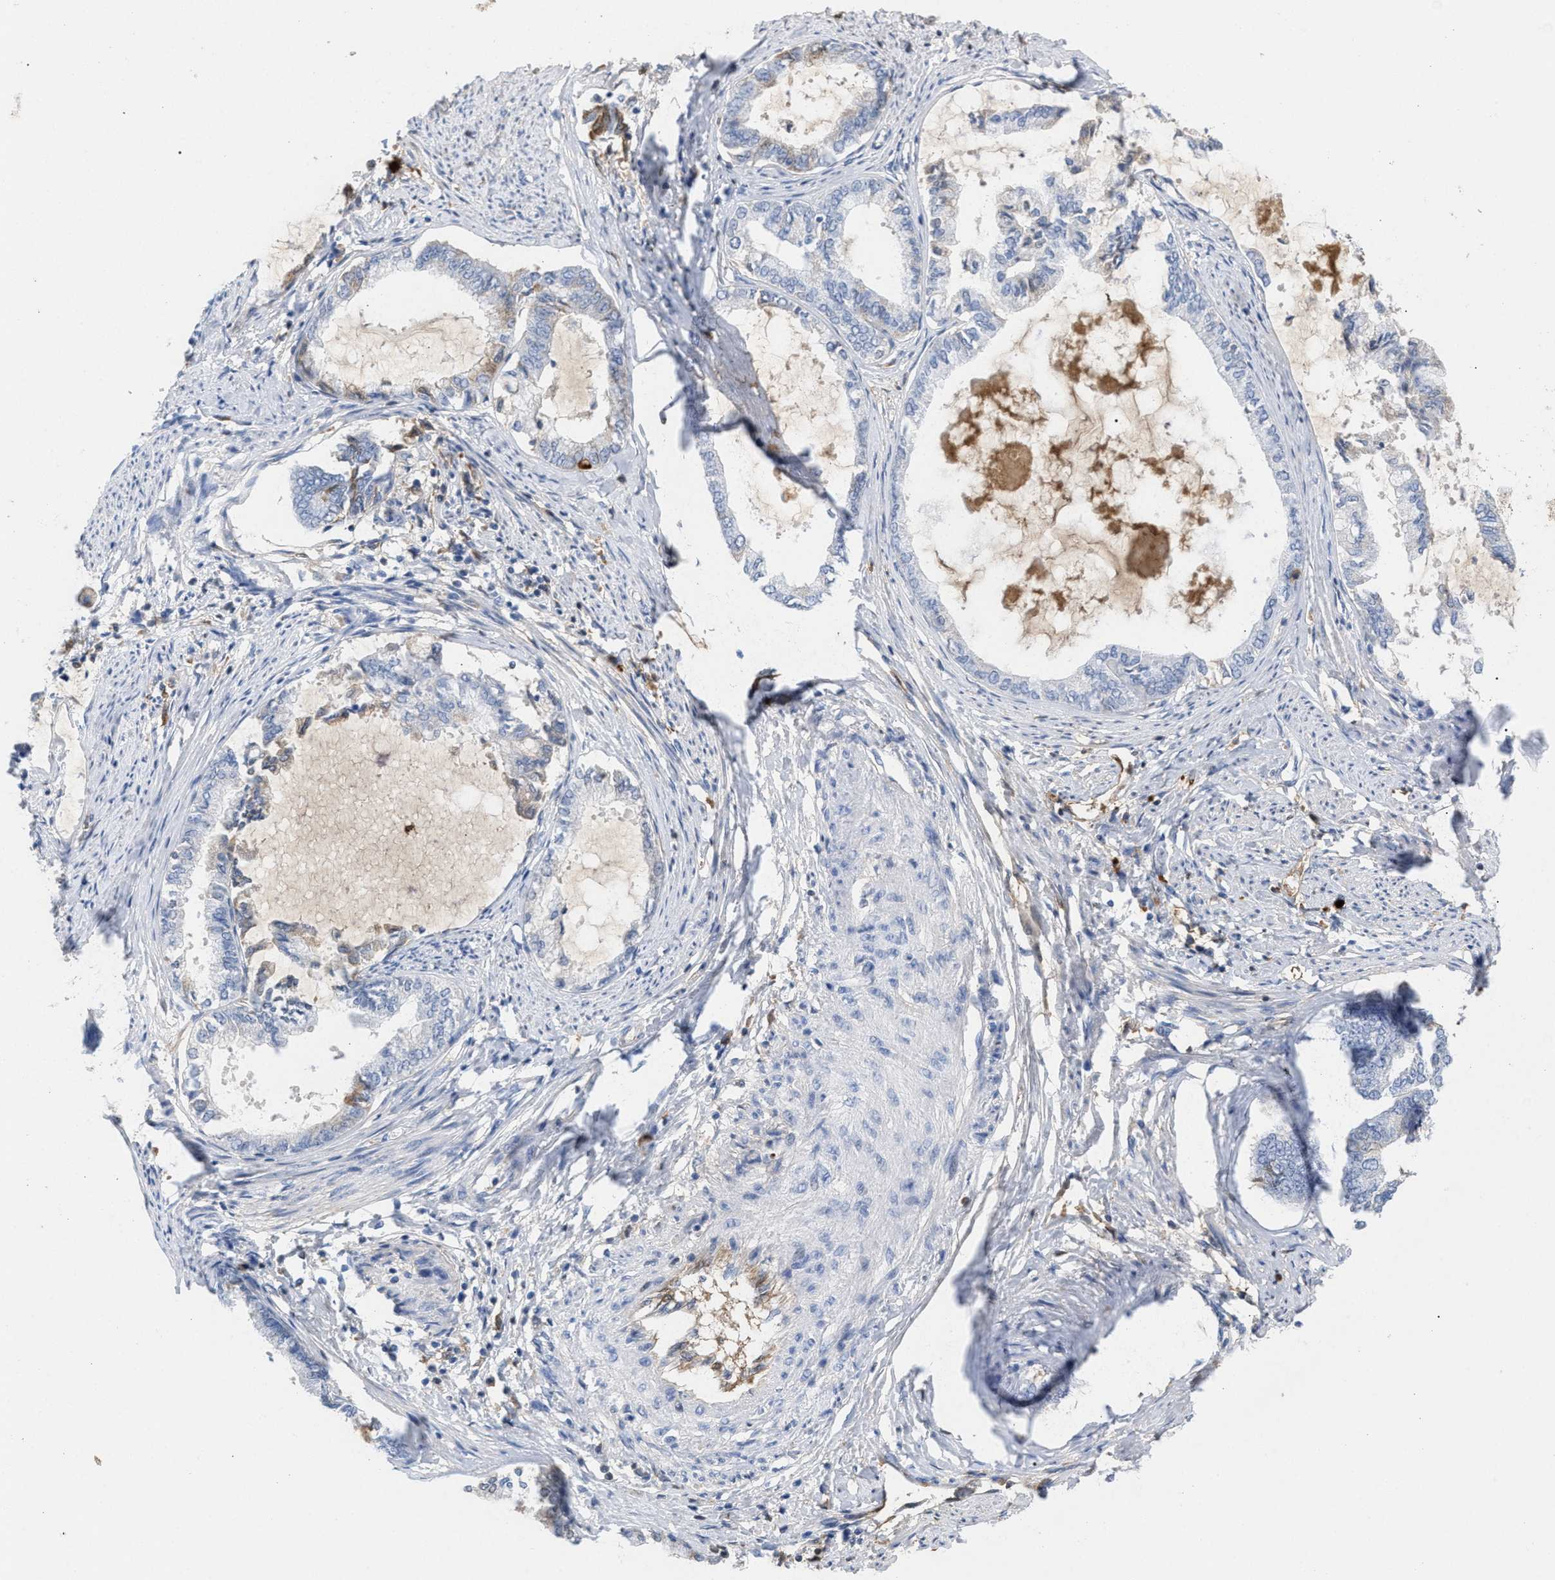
{"staining": {"intensity": "negative", "quantity": "none", "location": "none"}, "tissue": "endometrial cancer", "cell_type": "Tumor cells", "image_type": "cancer", "snomed": [{"axis": "morphology", "description": "Adenocarcinoma, NOS"}, {"axis": "topography", "description": "Endometrium"}], "caption": "Tumor cells show no significant protein positivity in adenocarcinoma (endometrial).", "gene": "APOH", "patient": {"sex": "female", "age": 86}}